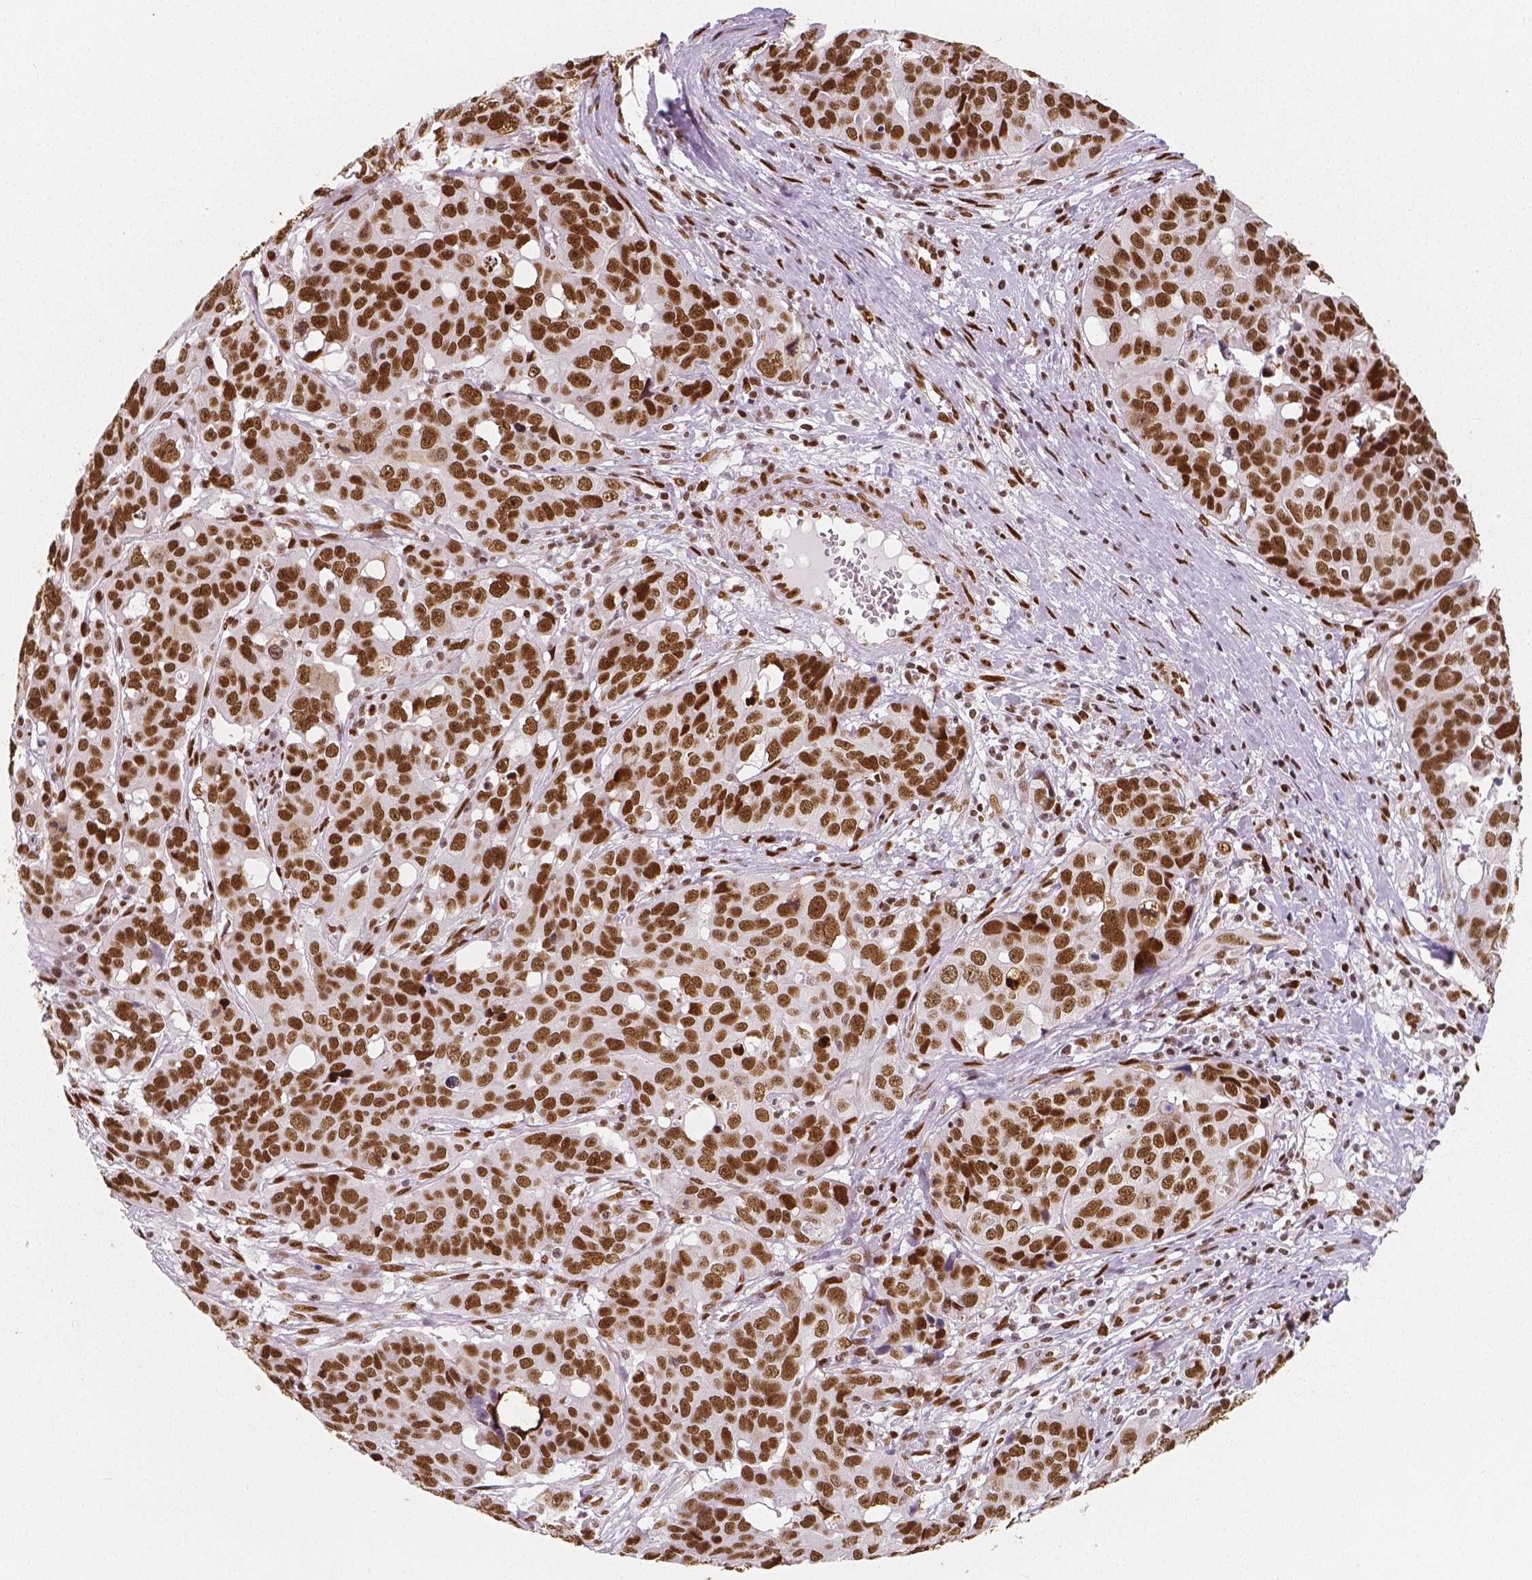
{"staining": {"intensity": "moderate", "quantity": ">75%", "location": "nuclear"}, "tissue": "ovarian cancer", "cell_type": "Tumor cells", "image_type": "cancer", "snomed": [{"axis": "morphology", "description": "Carcinoma, endometroid"}, {"axis": "topography", "description": "Ovary"}], "caption": "A brown stain labels moderate nuclear expression of a protein in ovarian cancer (endometroid carcinoma) tumor cells.", "gene": "NUCKS1", "patient": {"sex": "female", "age": 78}}